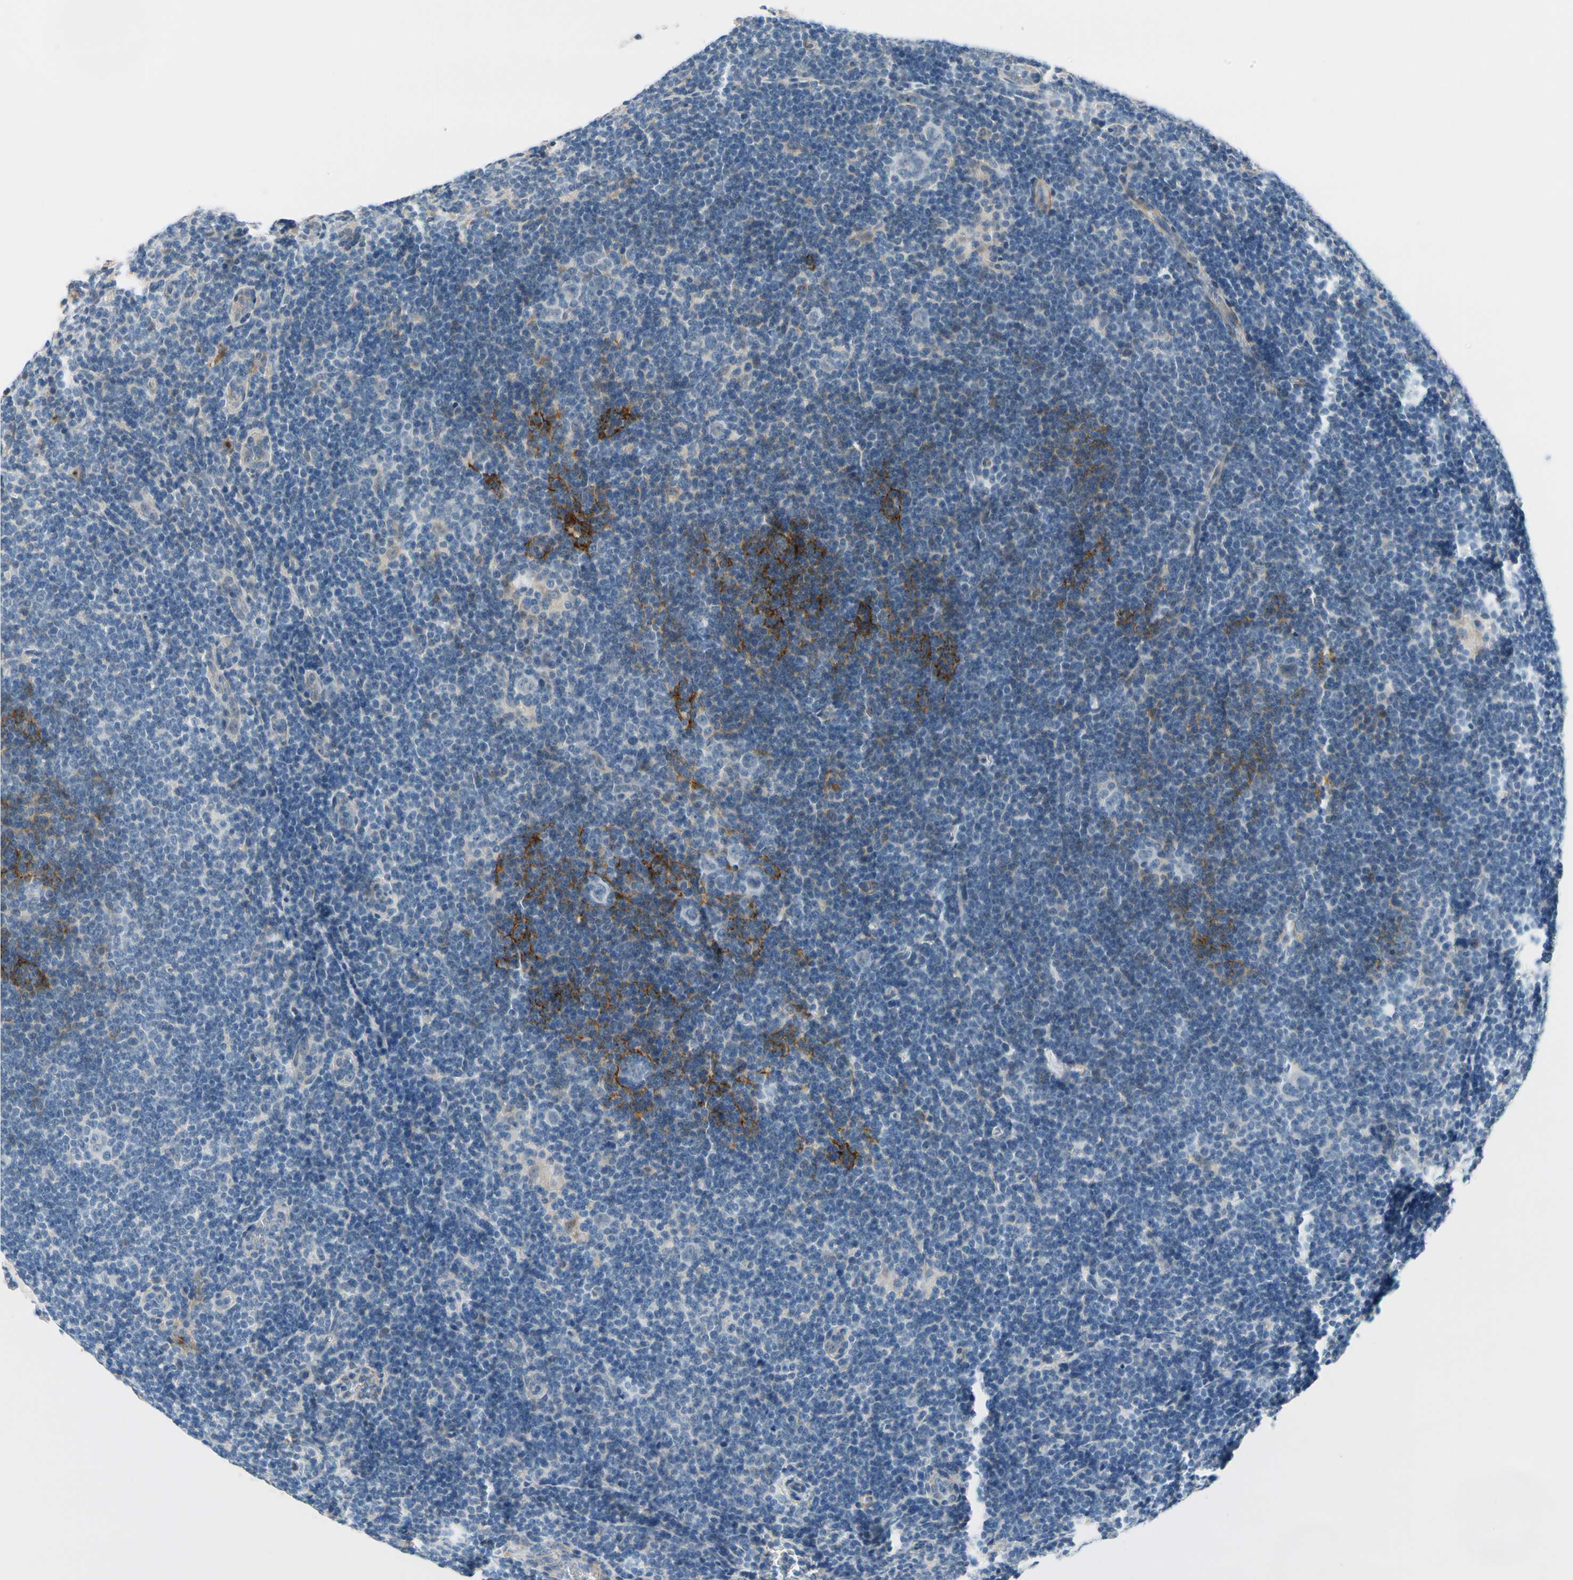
{"staining": {"intensity": "negative", "quantity": "none", "location": "none"}, "tissue": "lymphoma", "cell_type": "Tumor cells", "image_type": "cancer", "snomed": [{"axis": "morphology", "description": "Hodgkin's disease, NOS"}, {"axis": "topography", "description": "Lymph node"}], "caption": "There is no significant positivity in tumor cells of lymphoma.", "gene": "FCER2", "patient": {"sex": "female", "age": 57}}